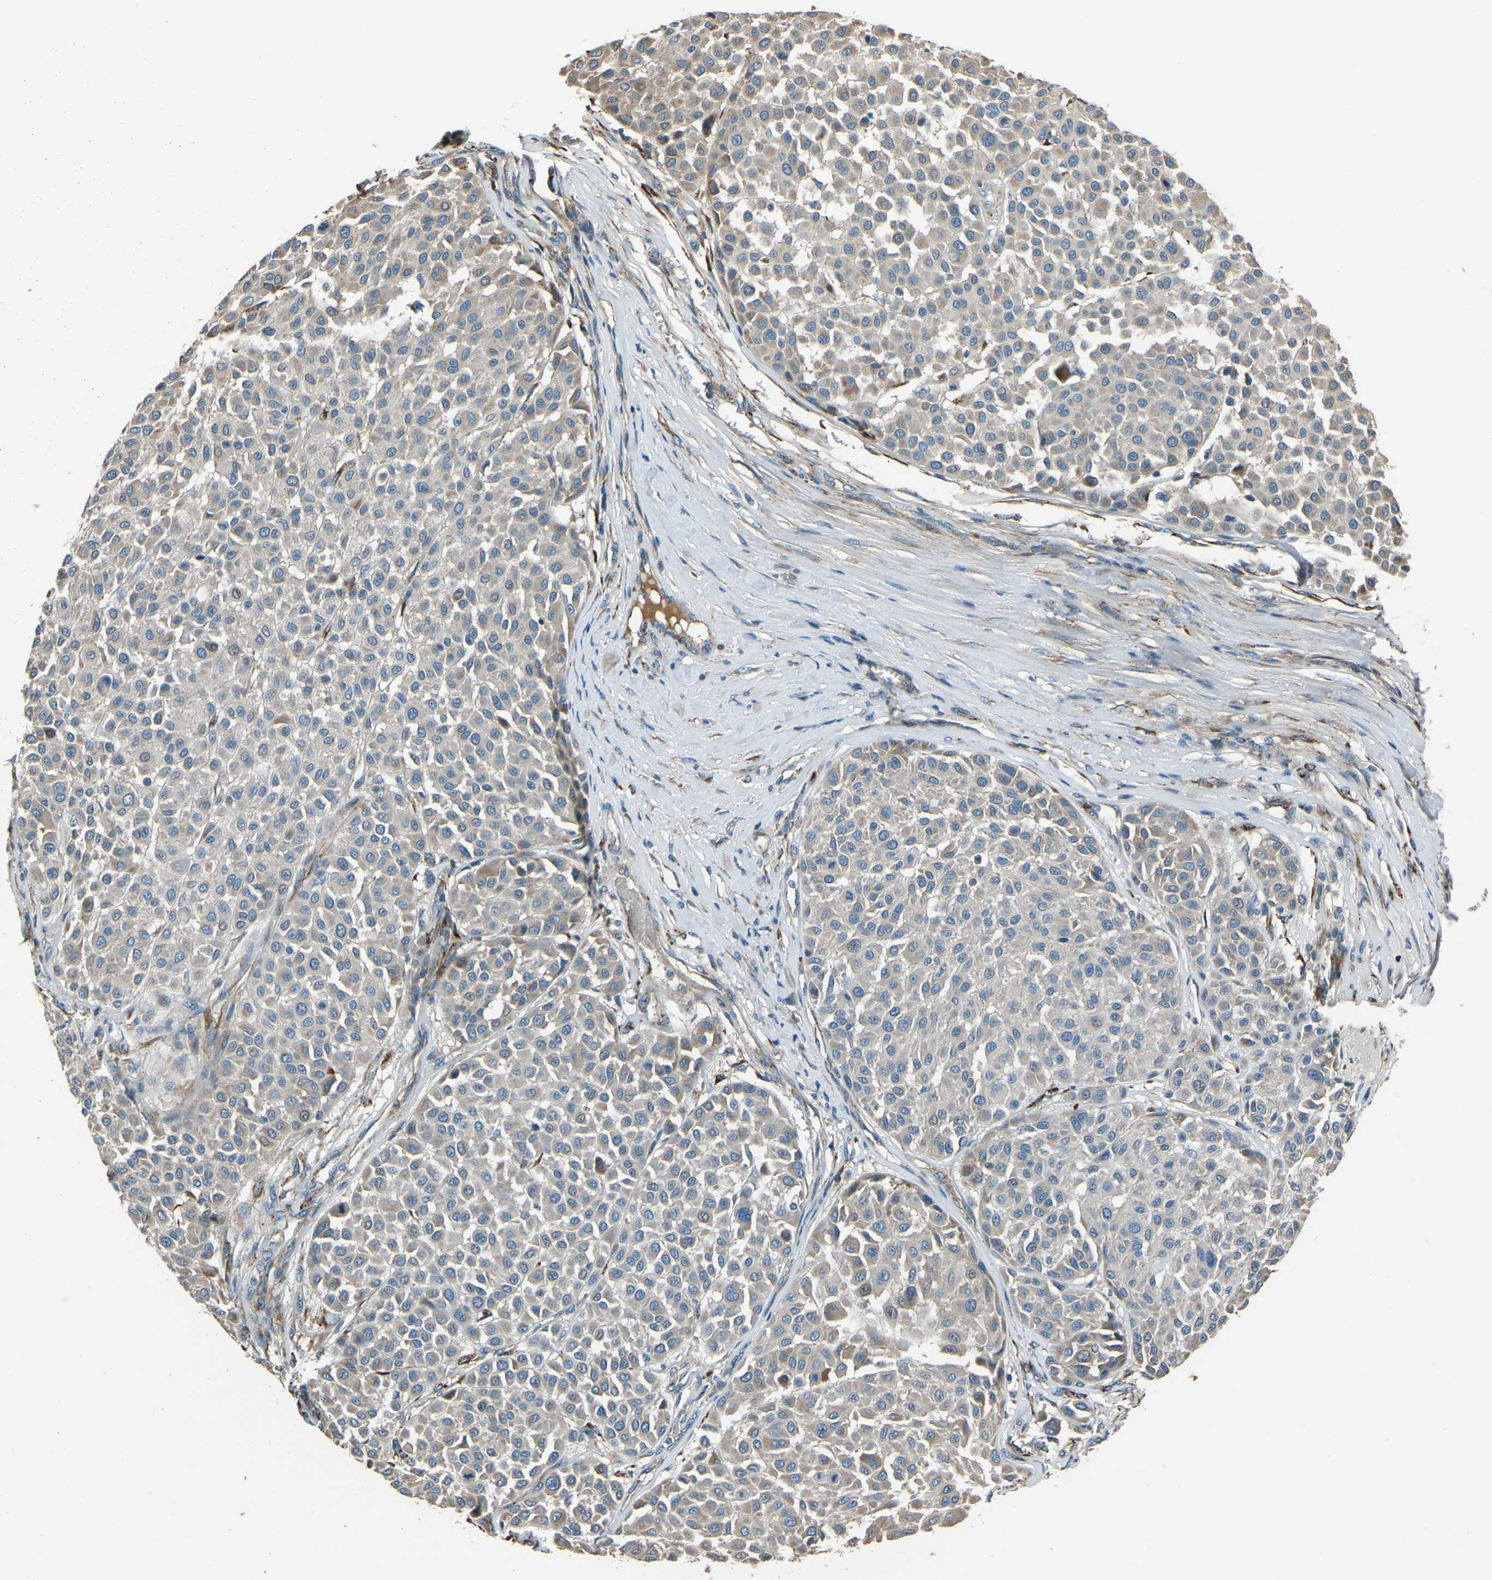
{"staining": {"intensity": "moderate", "quantity": "<25%", "location": "cytoplasmic/membranous"}, "tissue": "melanoma", "cell_type": "Tumor cells", "image_type": "cancer", "snomed": [{"axis": "morphology", "description": "Malignant melanoma, Metastatic site"}, {"axis": "topography", "description": "Soft tissue"}], "caption": "Immunohistochemistry micrograph of human melanoma stained for a protein (brown), which displays low levels of moderate cytoplasmic/membranous expression in about <25% of tumor cells.", "gene": "COL3A1", "patient": {"sex": "male", "age": 41}}